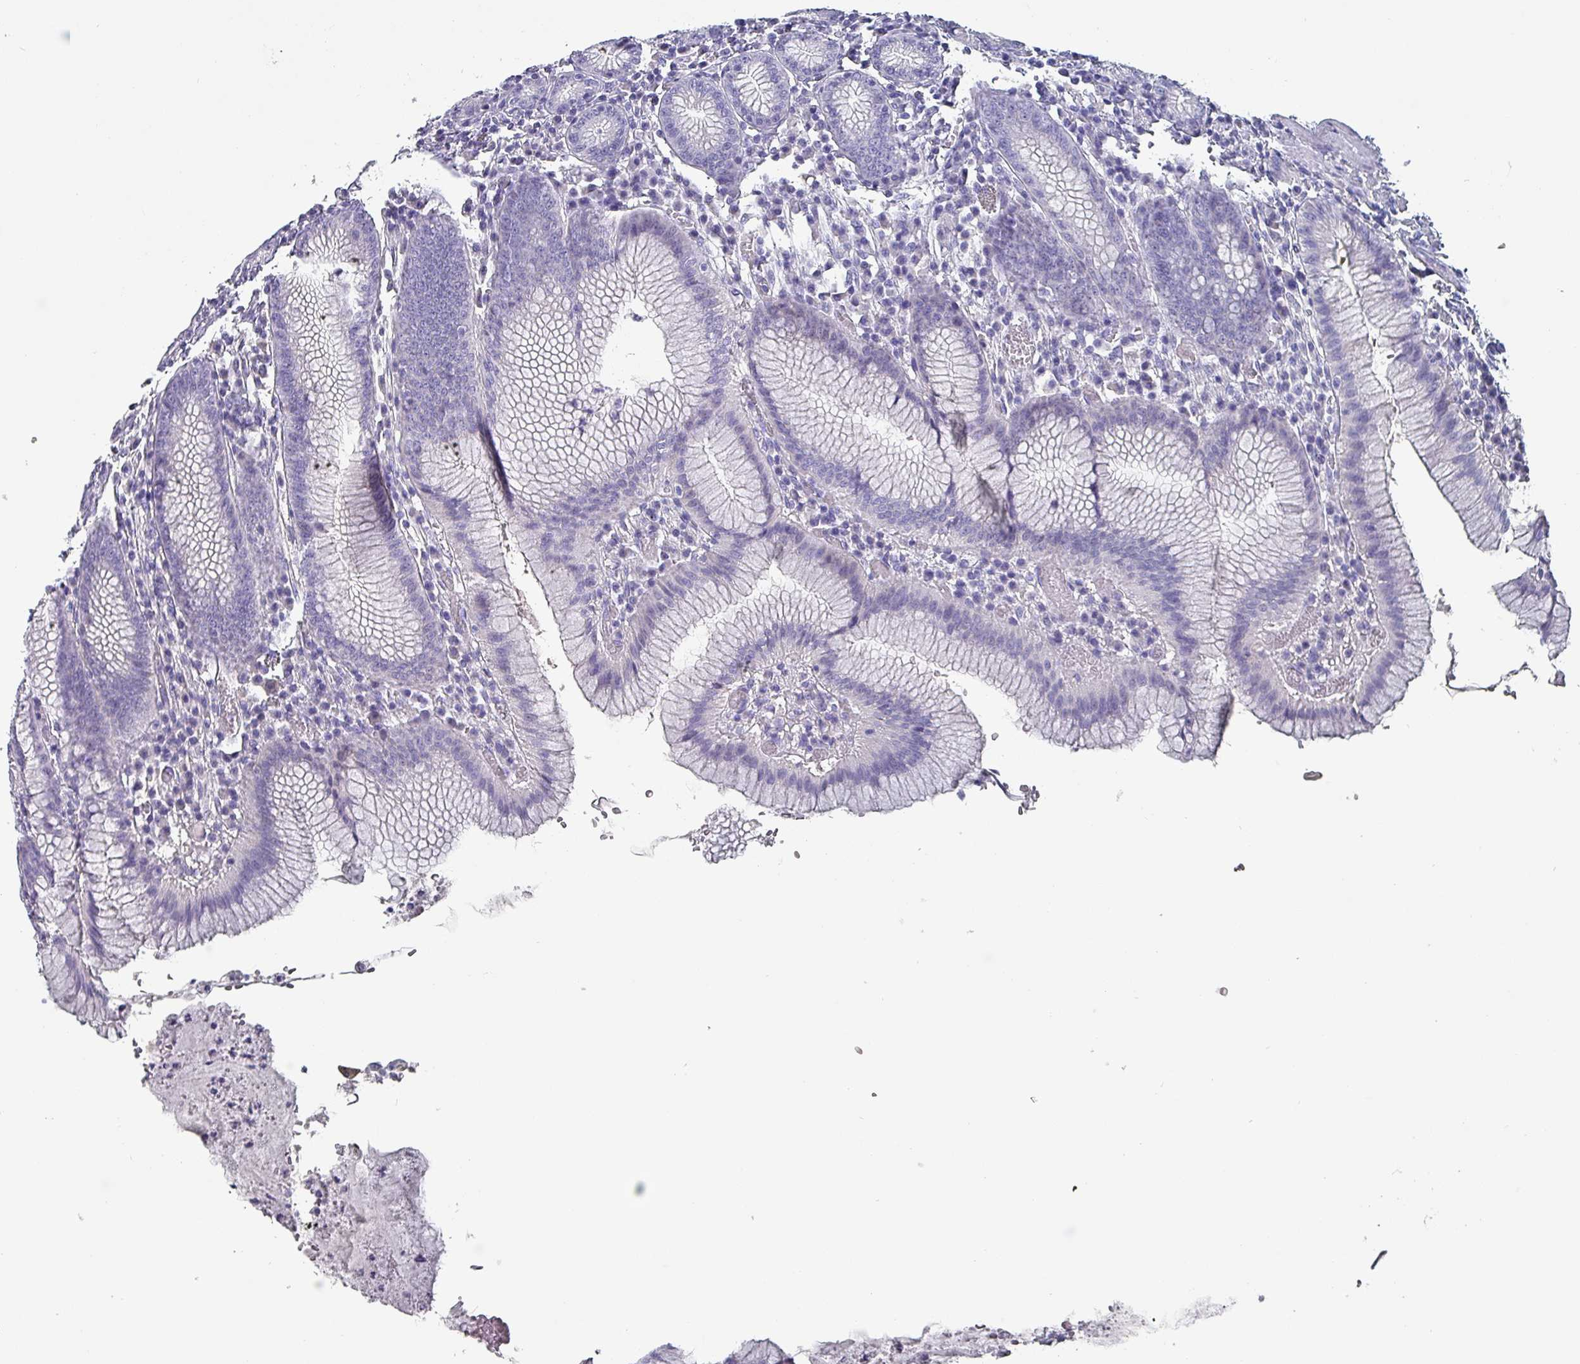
{"staining": {"intensity": "negative", "quantity": "none", "location": "none"}, "tissue": "stomach", "cell_type": "Glandular cells", "image_type": "normal", "snomed": [{"axis": "morphology", "description": "Normal tissue, NOS"}, {"axis": "topography", "description": "Stomach"}], "caption": "Immunohistochemical staining of normal human stomach demonstrates no significant expression in glandular cells. (DAB IHC with hematoxylin counter stain).", "gene": "INS", "patient": {"sex": "male", "age": 55}}